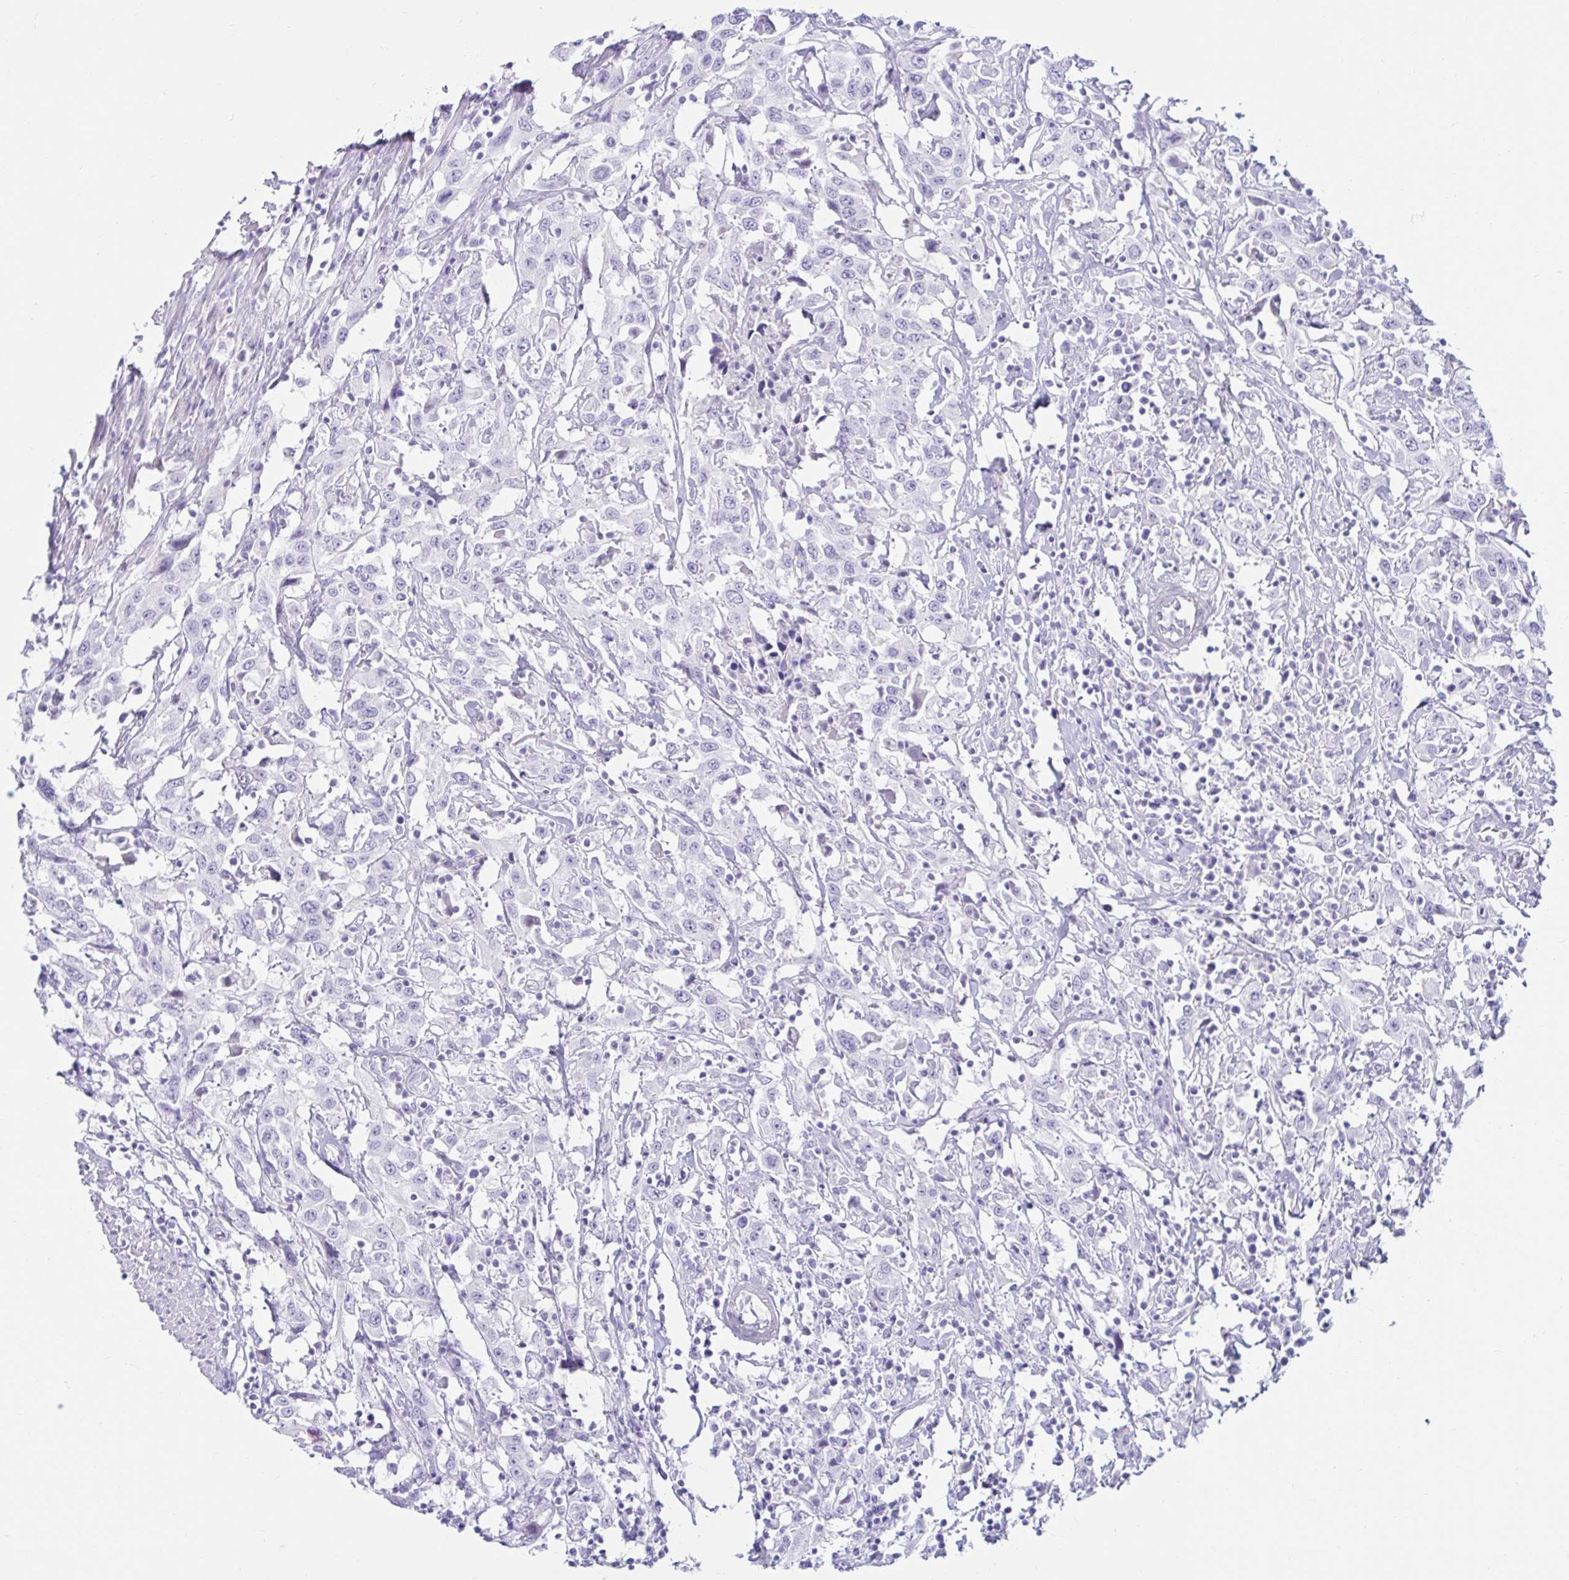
{"staining": {"intensity": "negative", "quantity": "none", "location": "none"}, "tissue": "urothelial cancer", "cell_type": "Tumor cells", "image_type": "cancer", "snomed": [{"axis": "morphology", "description": "Urothelial carcinoma, High grade"}, {"axis": "topography", "description": "Urinary bladder"}], "caption": "Tumor cells are negative for brown protein staining in urothelial cancer.", "gene": "BEST1", "patient": {"sex": "male", "age": 61}}